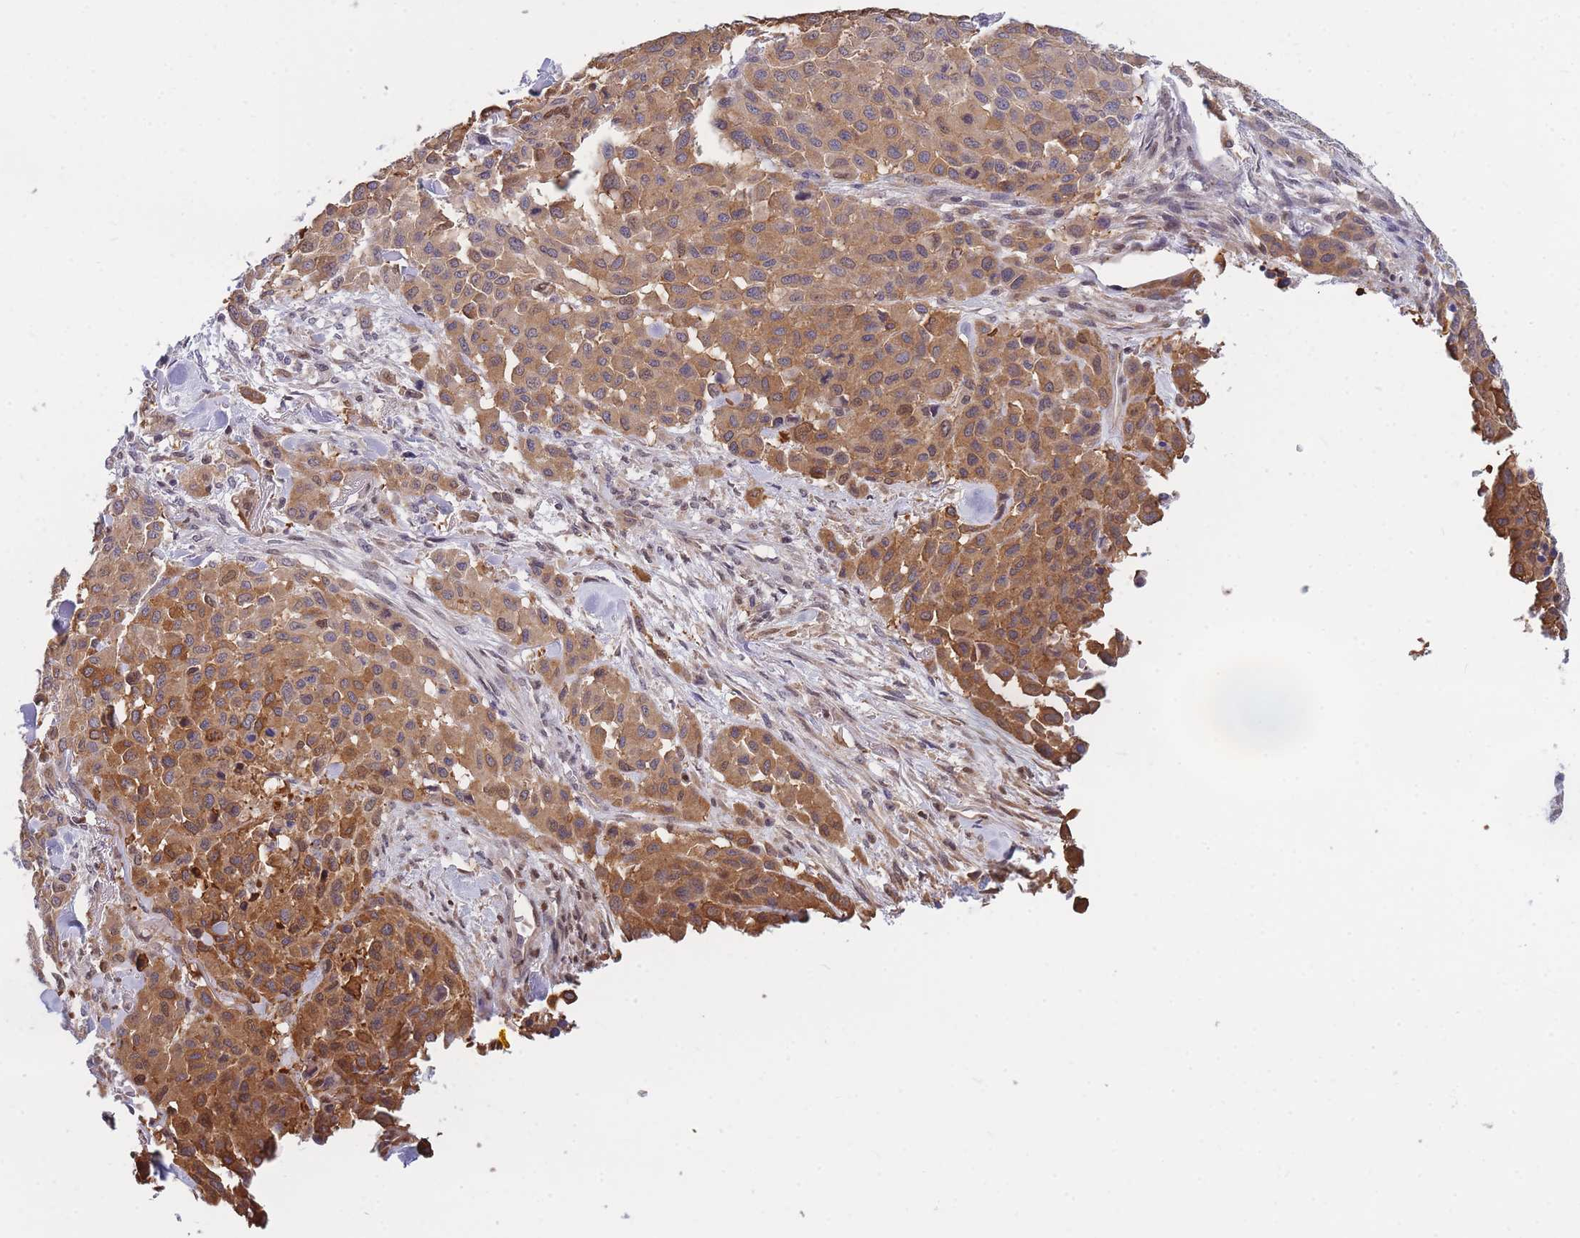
{"staining": {"intensity": "moderate", "quantity": ">75%", "location": "cytoplasmic/membranous"}, "tissue": "melanoma", "cell_type": "Tumor cells", "image_type": "cancer", "snomed": [{"axis": "morphology", "description": "Malignant melanoma, Metastatic site"}, {"axis": "topography", "description": "Skin"}], "caption": "Immunohistochemistry photomicrograph of neoplastic tissue: melanoma stained using IHC shows medium levels of moderate protein expression localized specifically in the cytoplasmic/membranous of tumor cells, appearing as a cytoplasmic/membranous brown color.", "gene": "CRACD", "patient": {"sex": "female", "age": 81}}